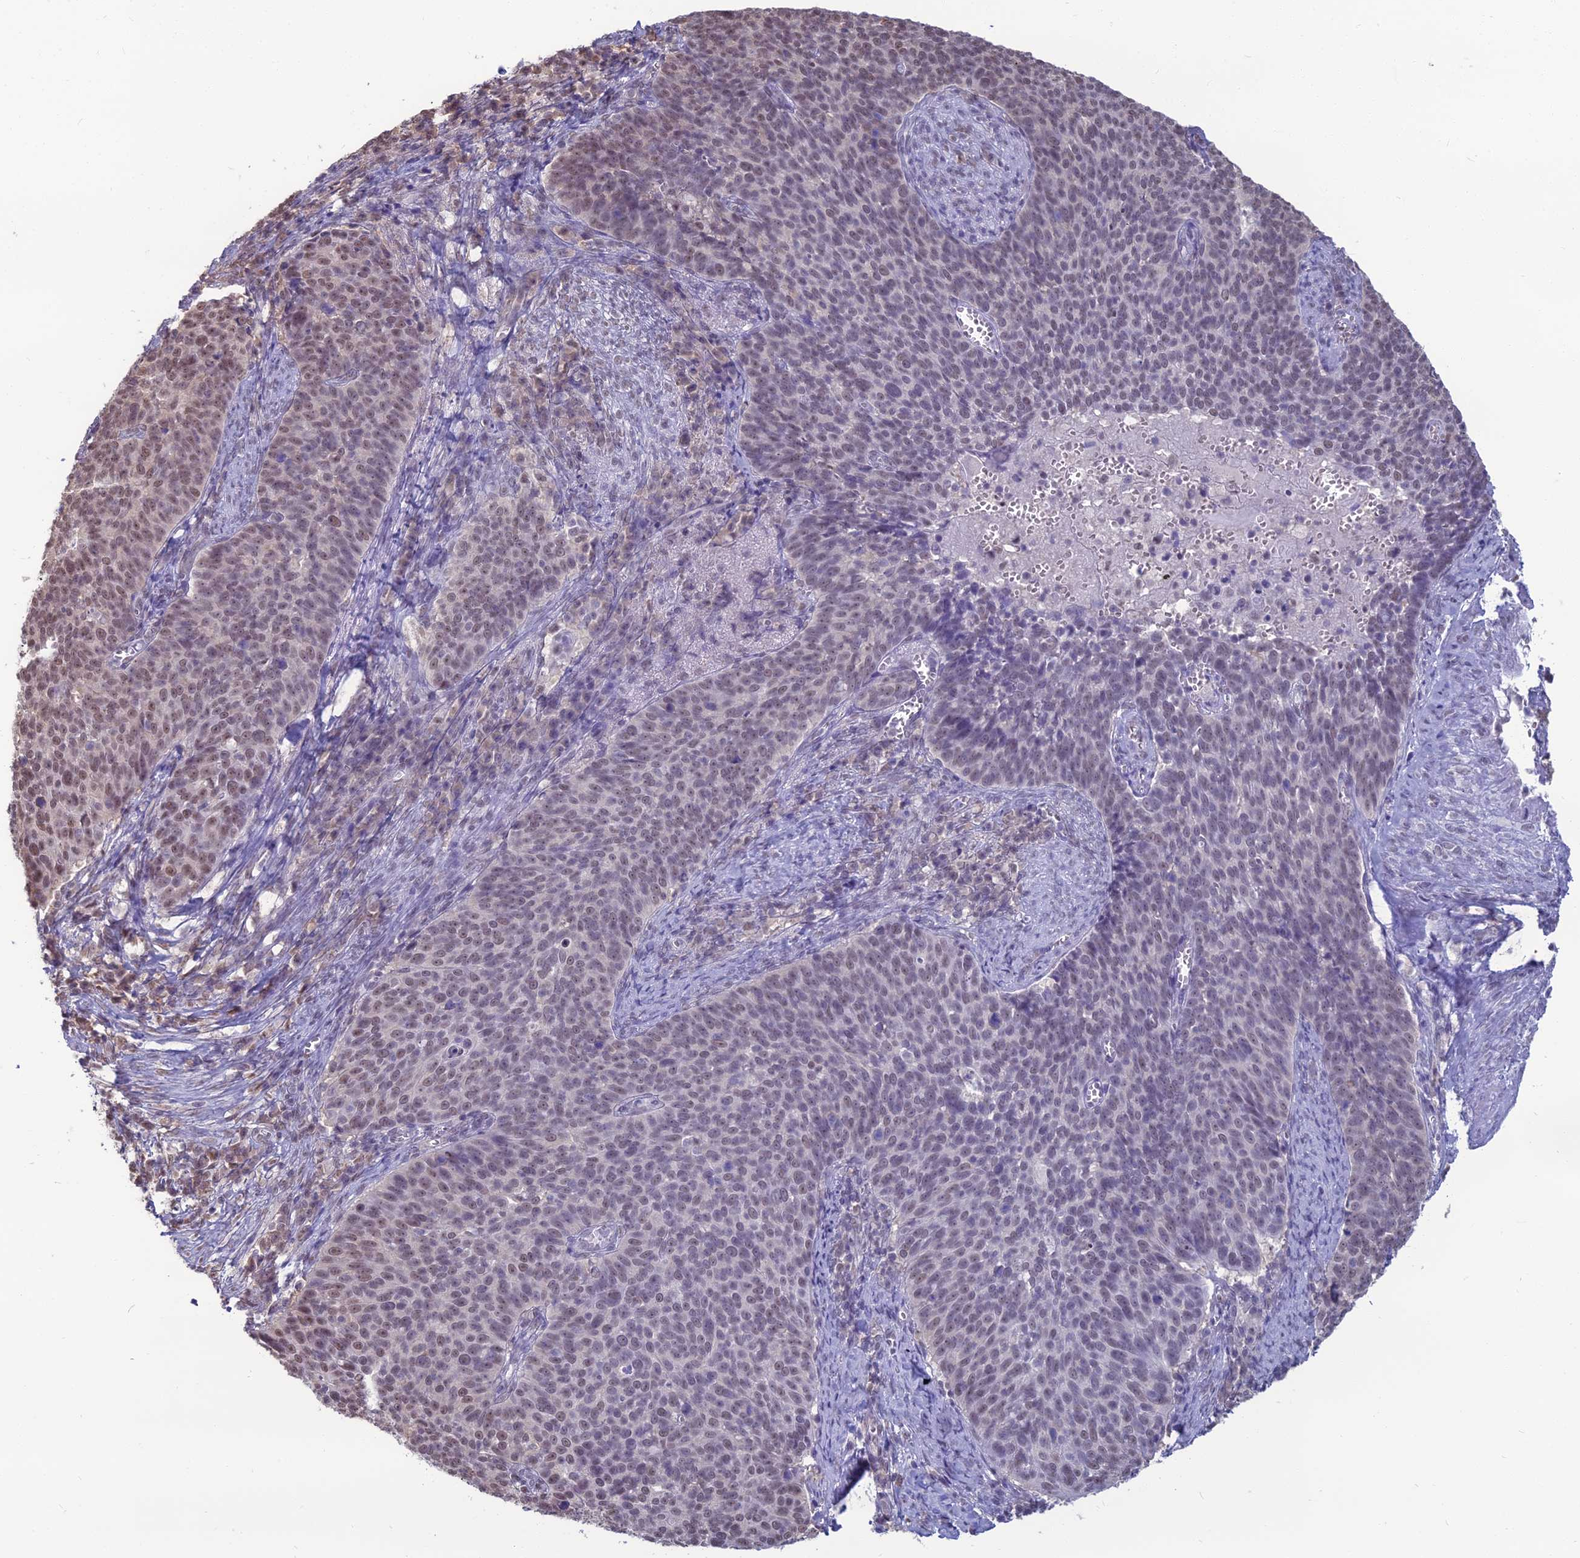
{"staining": {"intensity": "moderate", "quantity": "<25%", "location": "nuclear"}, "tissue": "cervical cancer", "cell_type": "Tumor cells", "image_type": "cancer", "snomed": [{"axis": "morphology", "description": "Normal tissue, NOS"}, {"axis": "morphology", "description": "Squamous cell carcinoma, NOS"}, {"axis": "topography", "description": "Cervix"}], "caption": "Cervical cancer stained for a protein exhibits moderate nuclear positivity in tumor cells.", "gene": "SRSF7", "patient": {"sex": "female", "age": 39}}